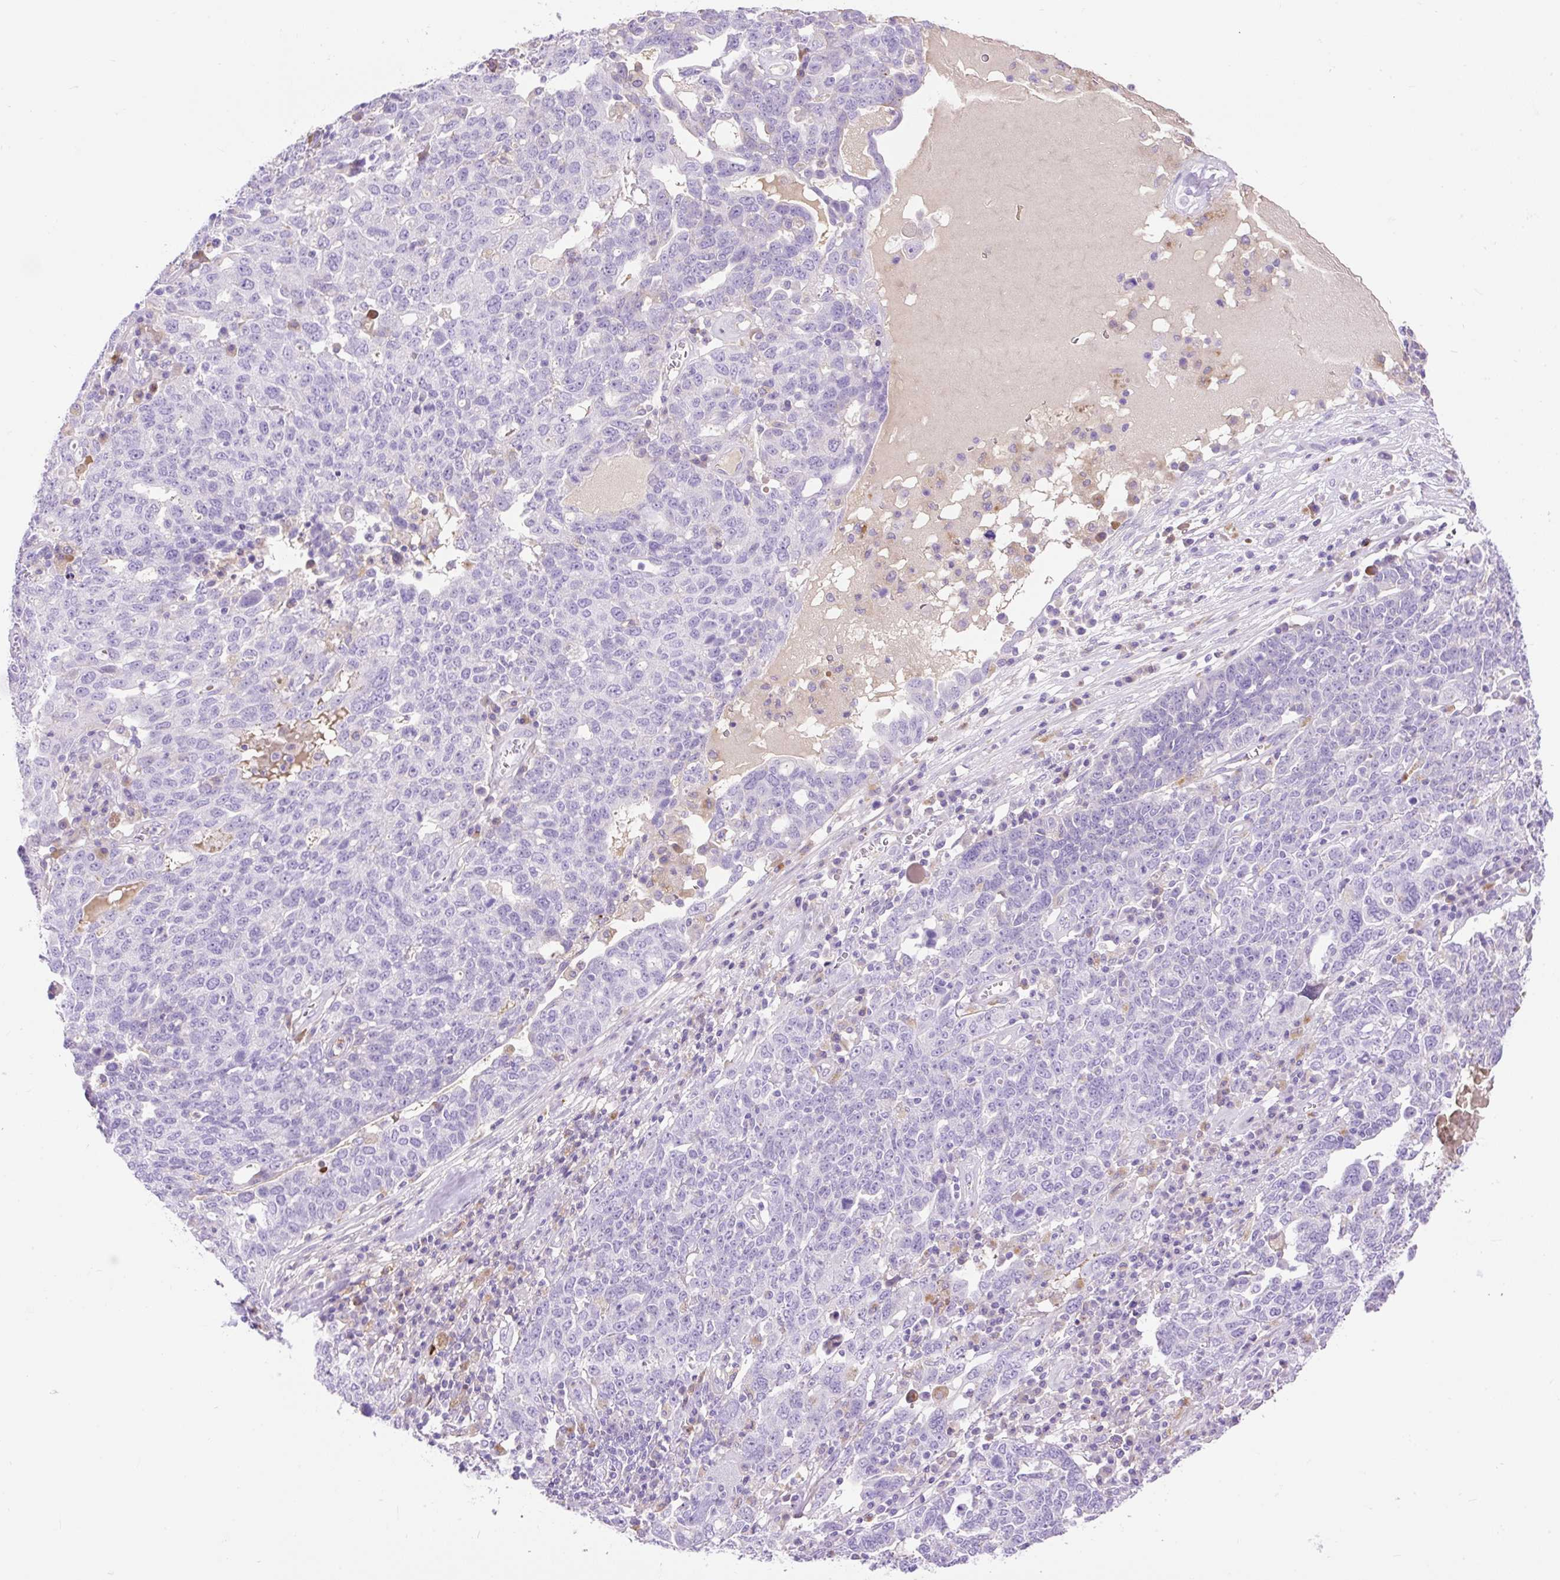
{"staining": {"intensity": "negative", "quantity": "none", "location": "none"}, "tissue": "ovarian cancer", "cell_type": "Tumor cells", "image_type": "cancer", "snomed": [{"axis": "morphology", "description": "Carcinoma, endometroid"}, {"axis": "topography", "description": "Ovary"}], "caption": "Photomicrograph shows no significant protein staining in tumor cells of endometroid carcinoma (ovarian).", "gene": "HEXB", "patient": {"sex": "female", "age": 62}}